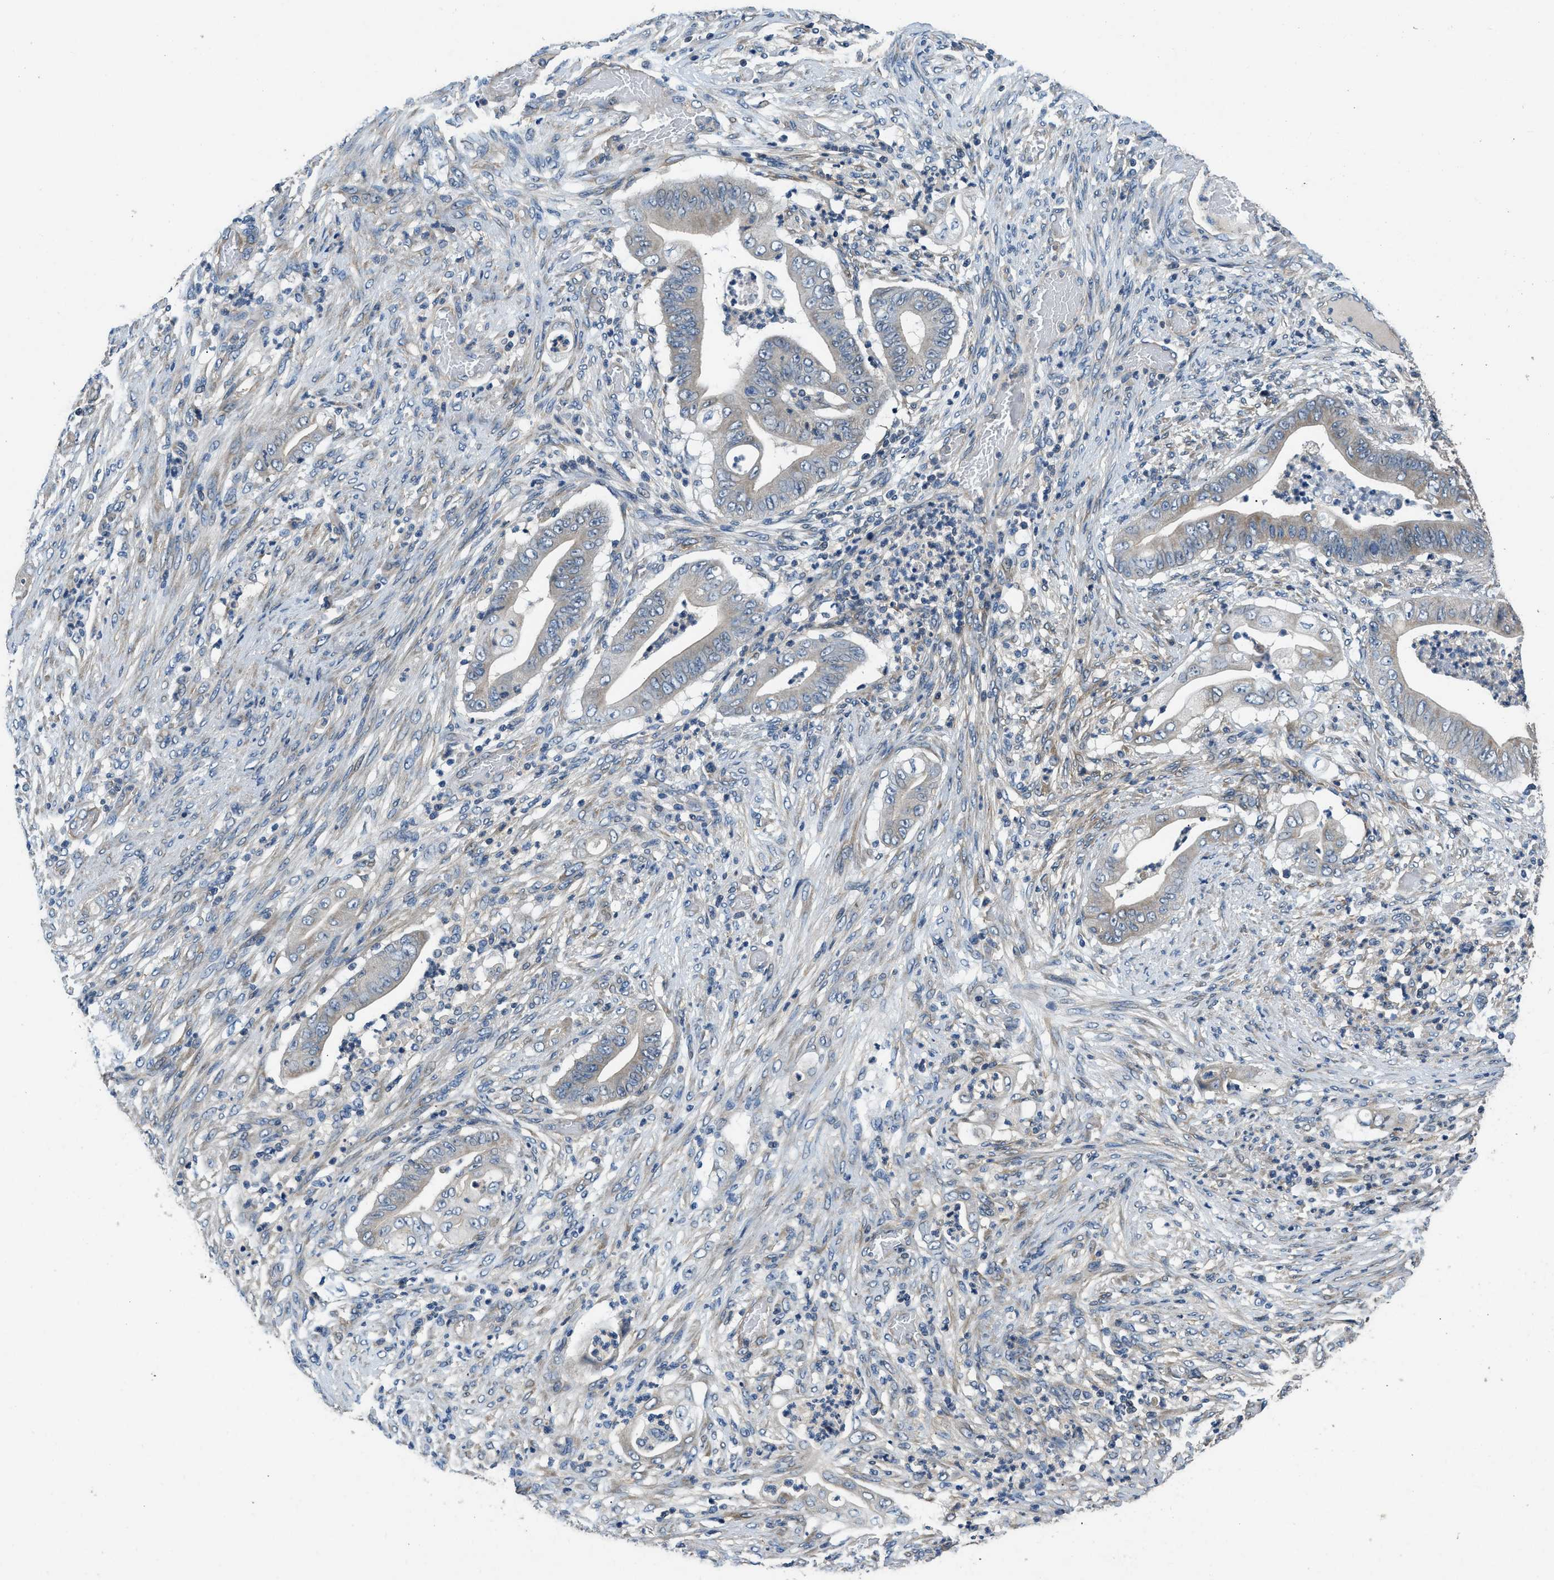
{"staining": {"intensity": "weak", "quantity": "<25%", "location": "cytoplasmic/membranous"}, "tissue": "stomach cancer", "cell_type": "Tumor cells", "image_type": "cancer", "snomed": [{"axis": "morphology", "description": "Adenocarcinoma, NOS"}, {"axis": "topography", "description": "Stomach"}], "caption": "A photomicrograph of human stomach cancer (adenocarcinoma) is negative for staining in tumor cells. The staining was performed using DAB to visualize the protein expression in brown, while the nuclei were stained in blue with hematoxylin (Magnification: 20x).", "gene": "SSH2", "patient": {"sex": "female", "age": 73}}